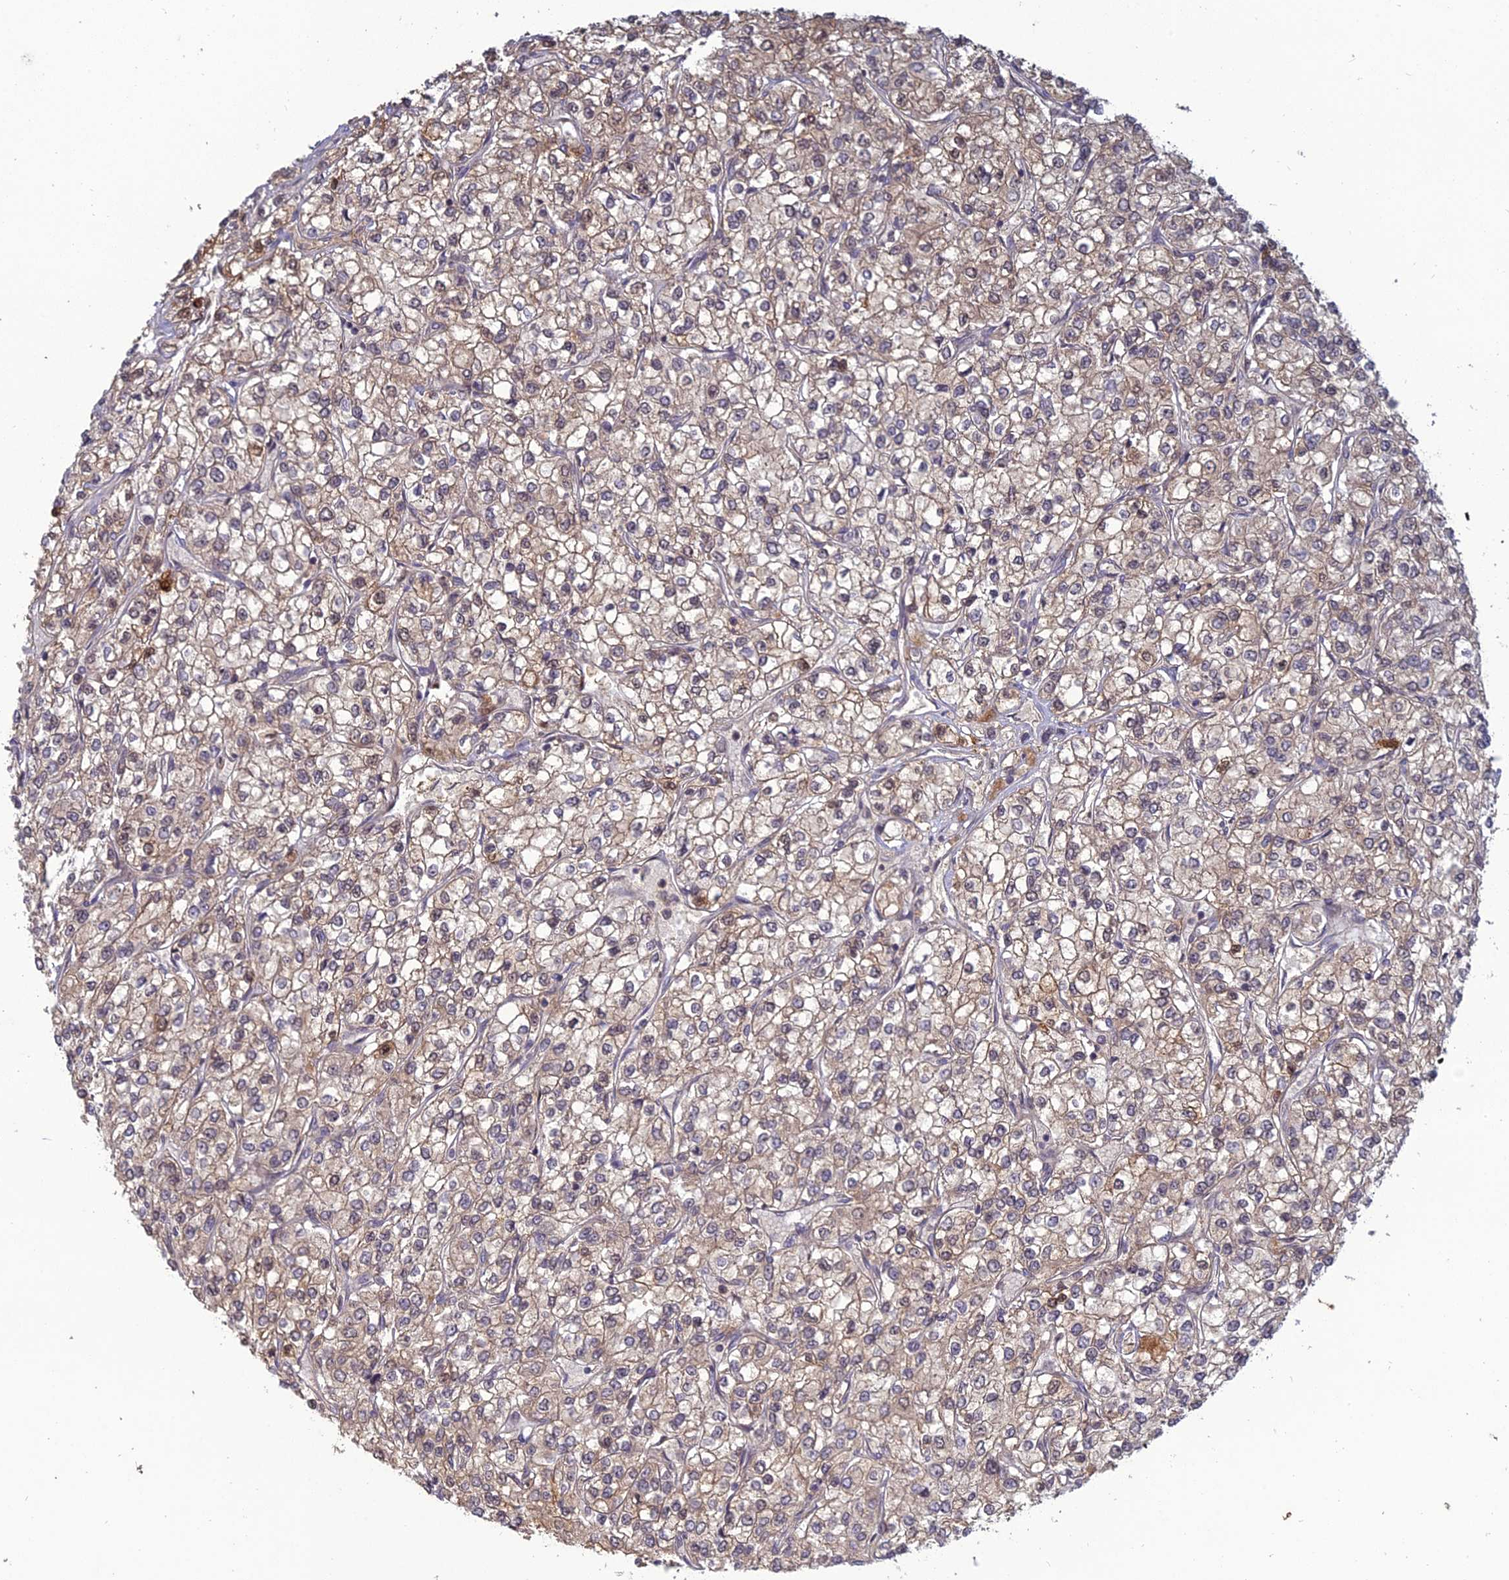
{"staining": {"intensity": "weak", "quantity": "25%-75%", "location": "cytoplasmic/membranous"}, "tissue": "renal cancer", "cell_type": "Tumor cells", "image_type": "cancer", "snomed": [{"axis": "morphology", "description": "Adenocarcinoma, NOS"}, {"axis": "topography", "description": "Kidney"}], "caption": "Immunohistochemical staining of renal adenocarcinoma demonstrates low levels of weak cytoplasmic/membranous protein expression in approximately 25%-75% of tumor cells.", "gene": "TMEM208", "patient": {"sex": "male", "age": 80}}